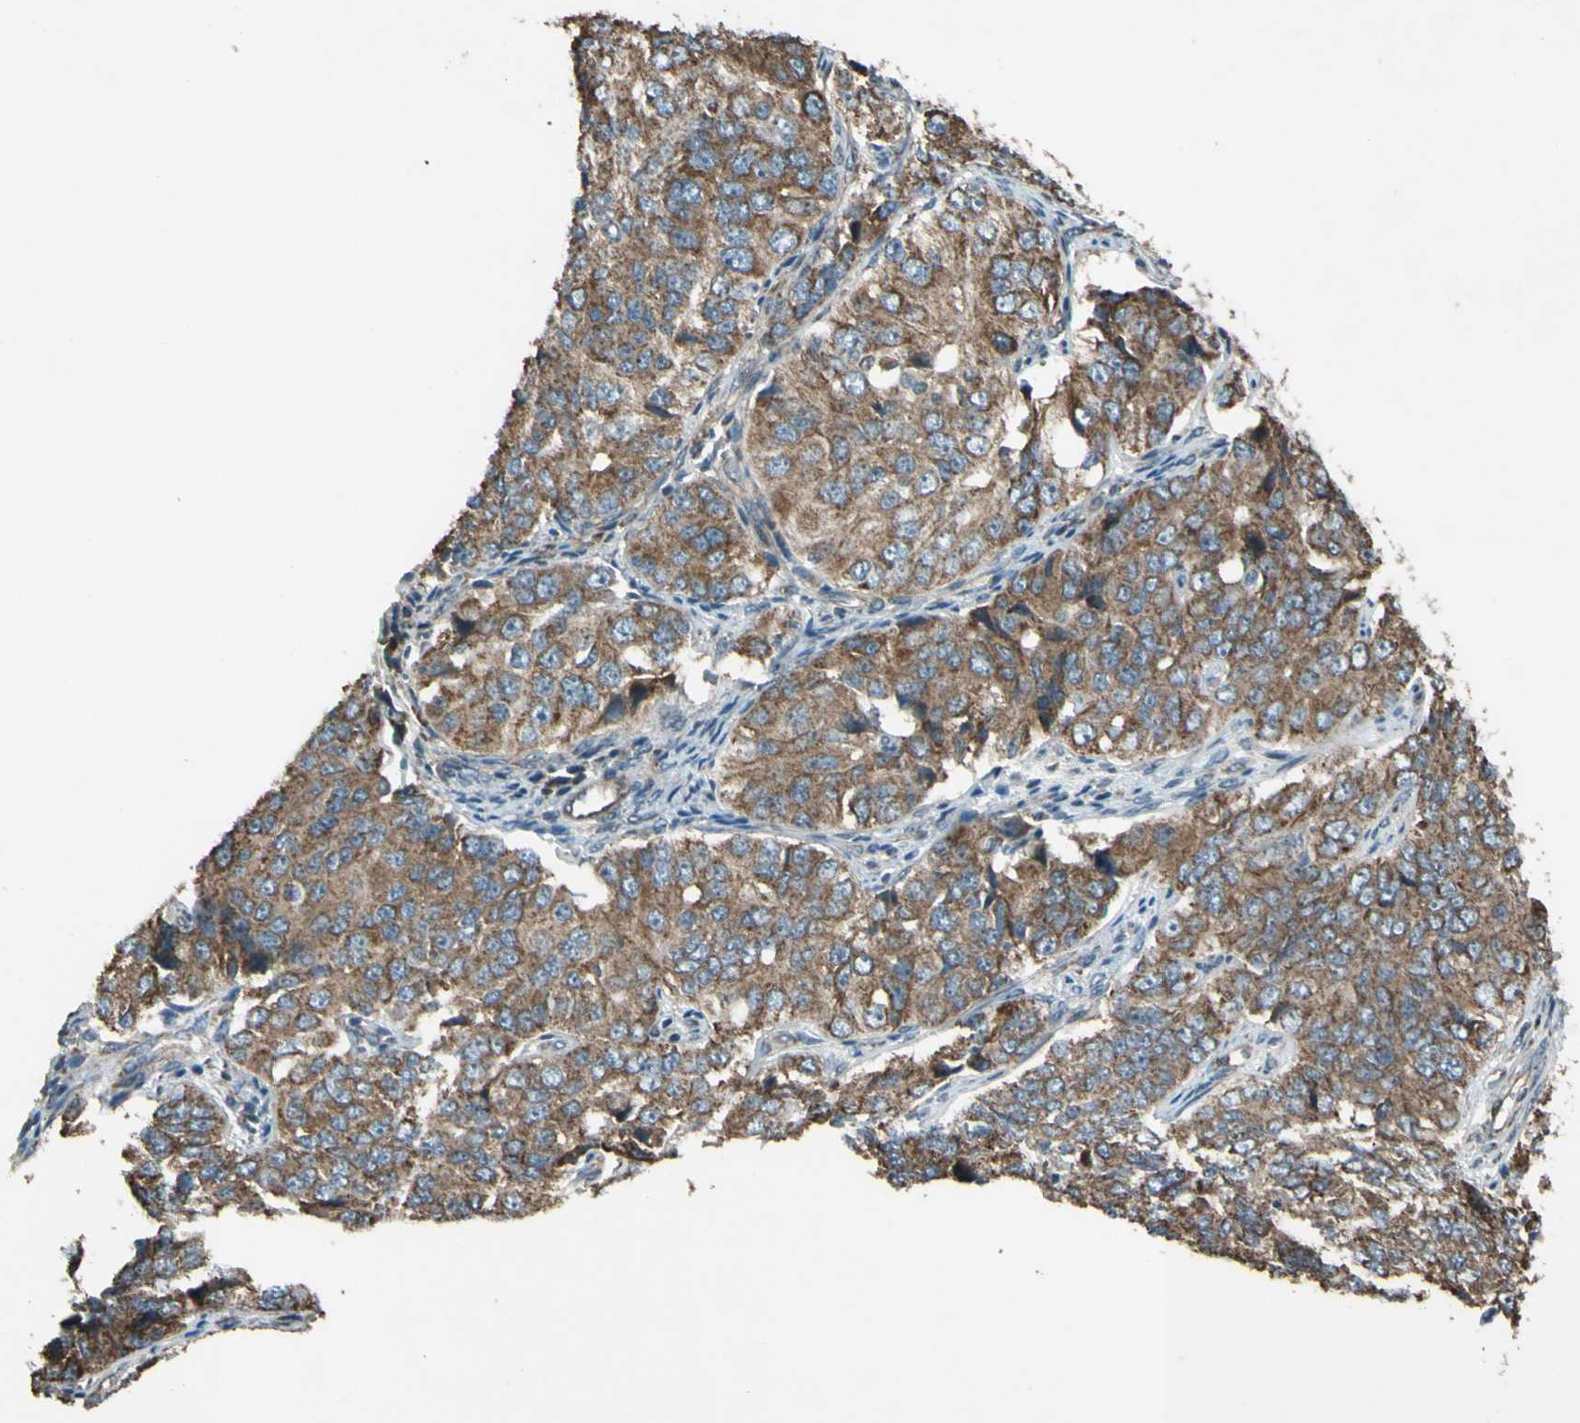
{"staining": {"intensity": "moderate", "quantity": ">75%", "location": "cytoplasmic/membranous"}, "tissue": "ovarian cancer", "cell_type": "Tumor cells", "image_type": "cancer", "snomed": [{"axis": "morphology", "description": "Carcinoma, endometroid"}, {"axis": "topography", "description": "Ovary"}], "caption": "Moderate cytoplasmic/membranous protein positivity is present in approximately >75% of tumor cells in ovarian cancer.", "gene": "ACOT8", "patient": {"sex": "female", "age": 51}}